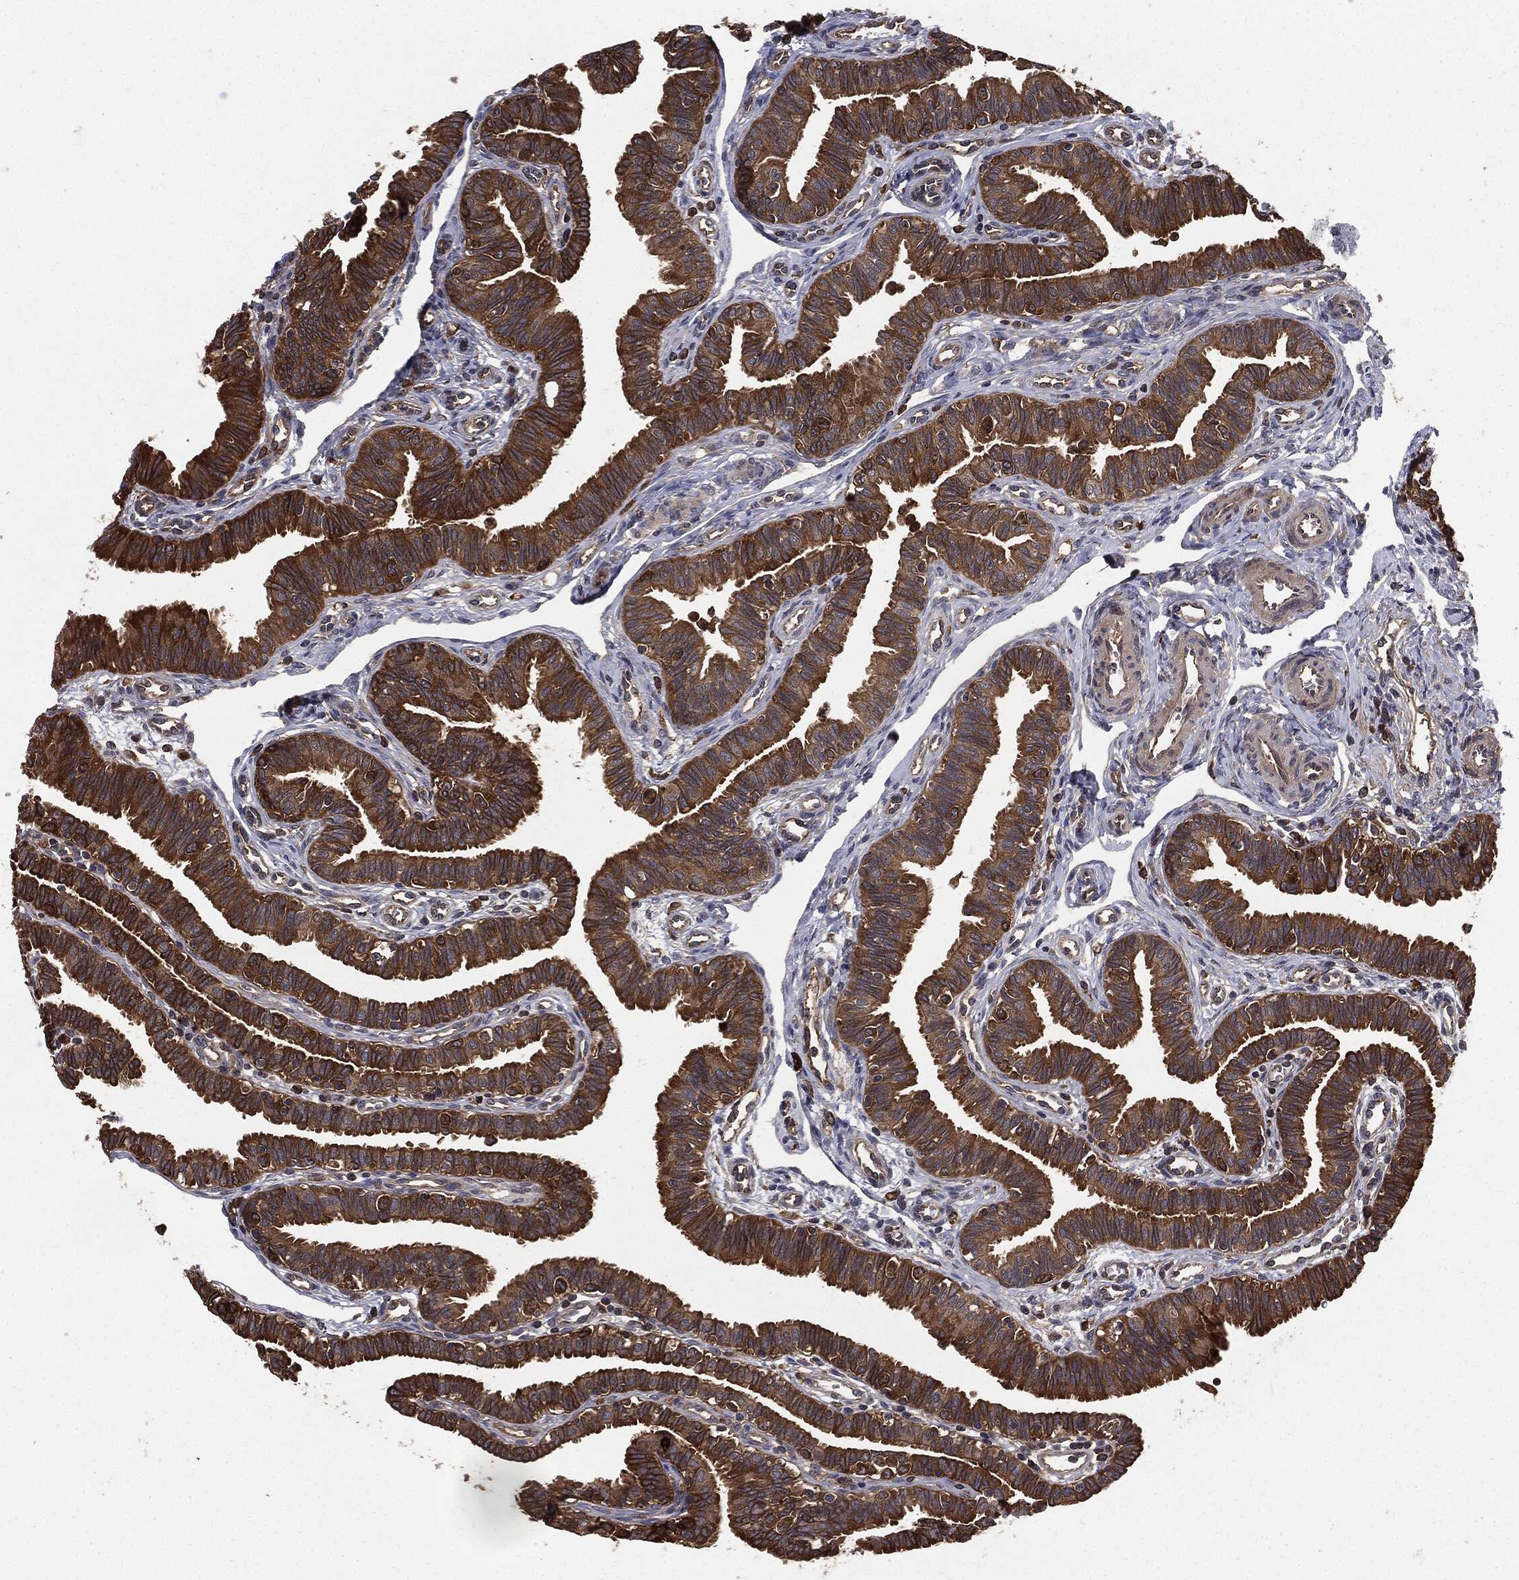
{"staining": {"intensity": "strong", "quantity": ">75%", "location": "cytoplasmic/membranous"}, "tissue": "fallopian tube", "cell_type": "Glandular cells", "image_type": "normal", "snomed": [{"axis": "morphology", "description": "Normal tissue, NOS"}, {"axis": "topography", "description": "Fallopian tube"}], "caption": "A high-resolution micrograph shows IHC staining of normal fallopian tube, which reveals strong cytoplasmic/membranous positivity in approximately >75% of glandular cells. Using DAB (brown) and hematoxylin (blue) stains, captured at high magnification using brightfield microscopy.", "gene": "GNB5", "patient": {"sex": "female", "age": 36}}